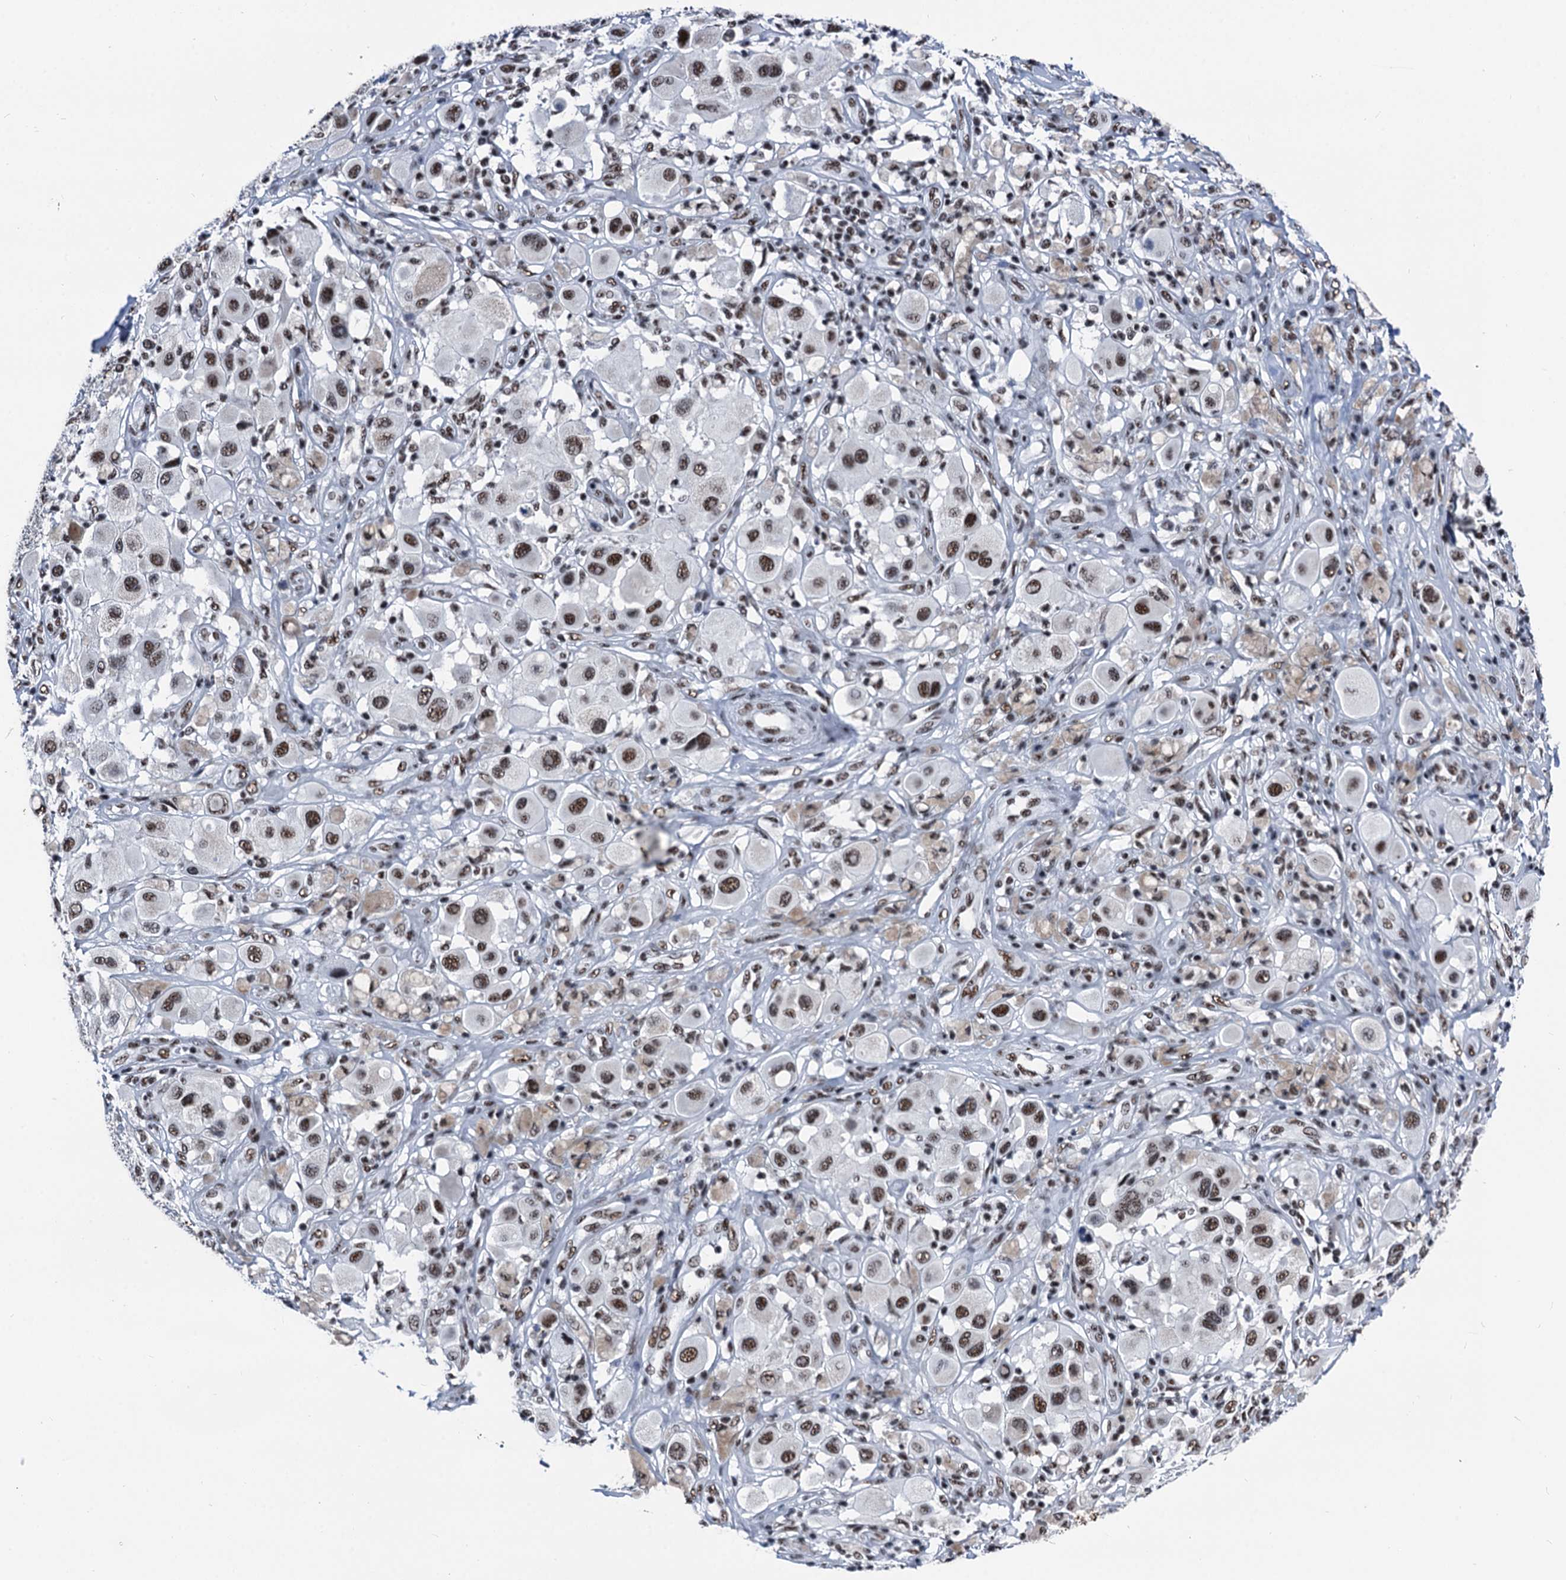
{"staining": {"intensity": "strong", "quantity": ">75%", "location": "nuclear"}, "tissue": "melanoma", "cell_type": "Tumor cells", "image_type": "cancer", "snomed": [{"axis": "morphology", "description": "Malignant melanoma, Metastatic site"}, {"axis": "topography", "description": "Skin"}], "caption": "Melanoma tissue demonstrates strong nuclear staining in approximately >75% of tumor cells (IHC, brightfield microscopy, high magnification).", "gene": "DDX23", "patient": {"sex": "male", "age": 41}}